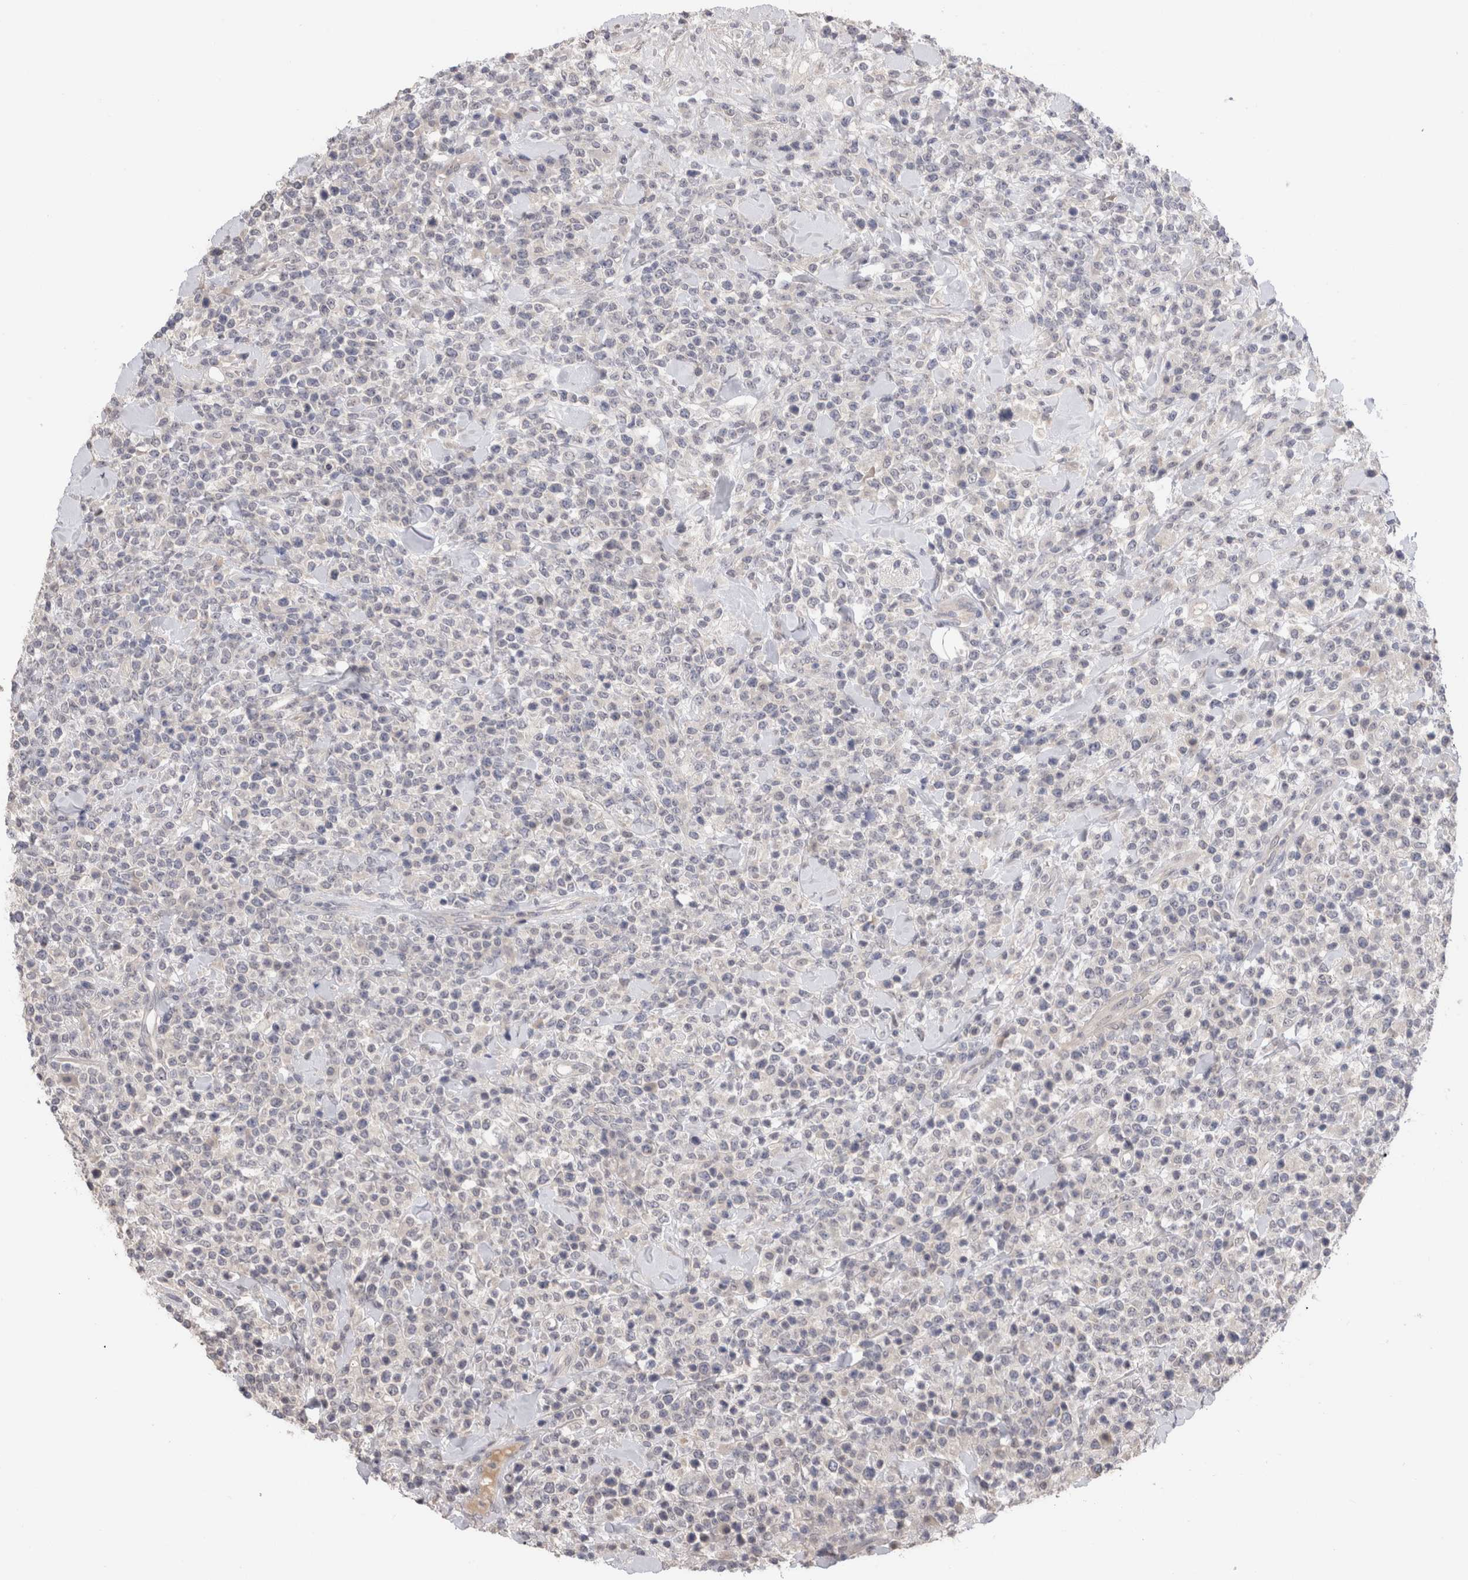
{"staining": {"intensity": "negative", "quantity": "none", "location": "none"}, "tissue": "lymphoma", "cell_type": "Tumor cells", "image_type": "cancer", "snomed": [{"axis": "morphology", "description": "Malignant lymphoma, non-Hodgkin's type, High grade"}, {"axis": "topography", "description": "Colon"}], "caption": "A micrograph of high-grade malignant lymphoma, non-Hodgkin's type stained for a protein displays no brown staining in tumor cells. (Immunohistochemistry (ihc), brightfield microscopy, high magnification).", "gene": "CRYBG1", "patient": {"sex": "female", "age": 53}}